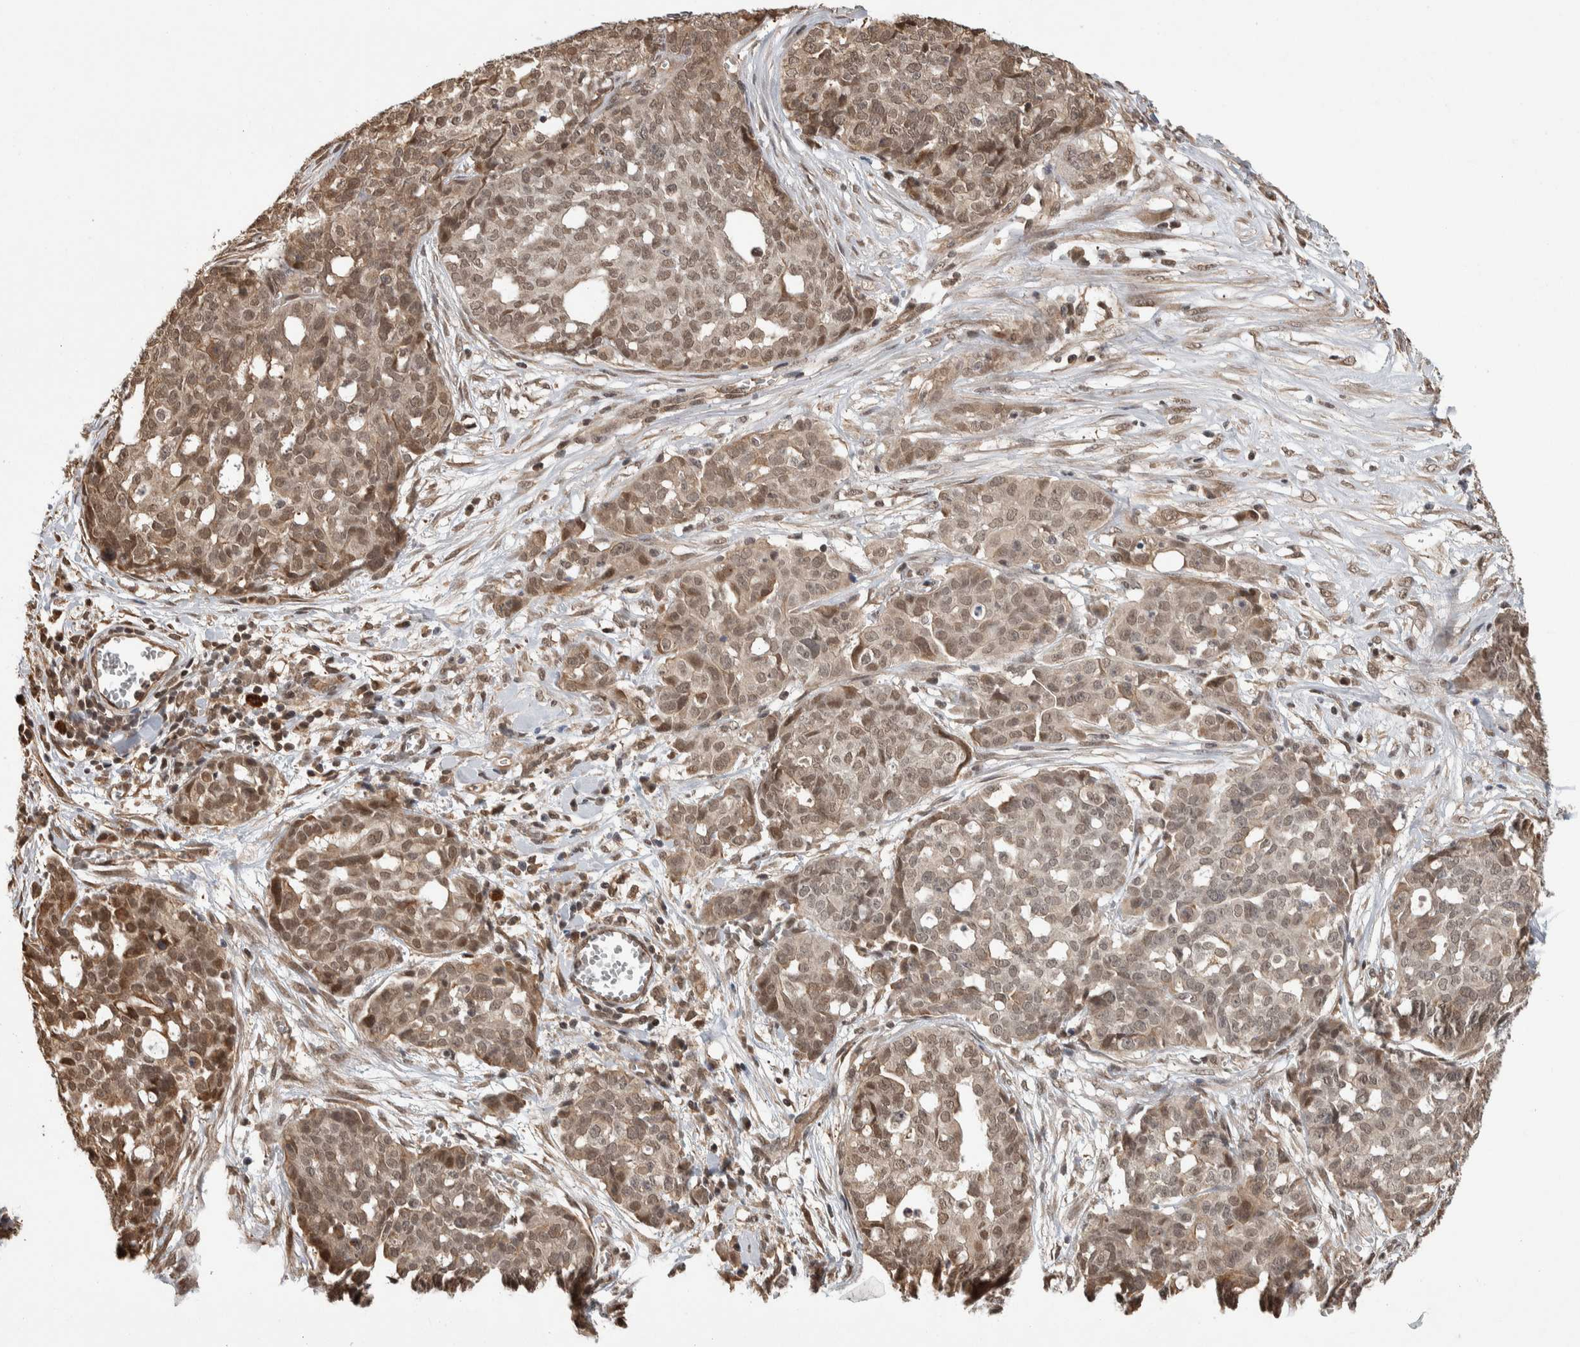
{"staining": {"intensity": "weak", "quantity": ">75%", "location": "cytoplasmic/membranous,nuclear"}, "tissue": "ovarian cancer", "cell_type": "Tumor cells", "image_type": "cancer", "snomed": [{"axis": "morphology", "description": "Cystadenocarcinoma, serous, NOS"}, {"axis": "topography", "description": "Soft tissue"}, {"axis": "topography", "description": "Ovary"}], "caption": "This is a micrograph of immunohistochemistry (IHC) staining of serous cystadenocarcinoma (ovarian), which shows weak expression in the cytoplasmic/membranous and nuclear of tumor cells.", "gene": "ZNF592", "patient": {"sex": "female", "age": 57}}